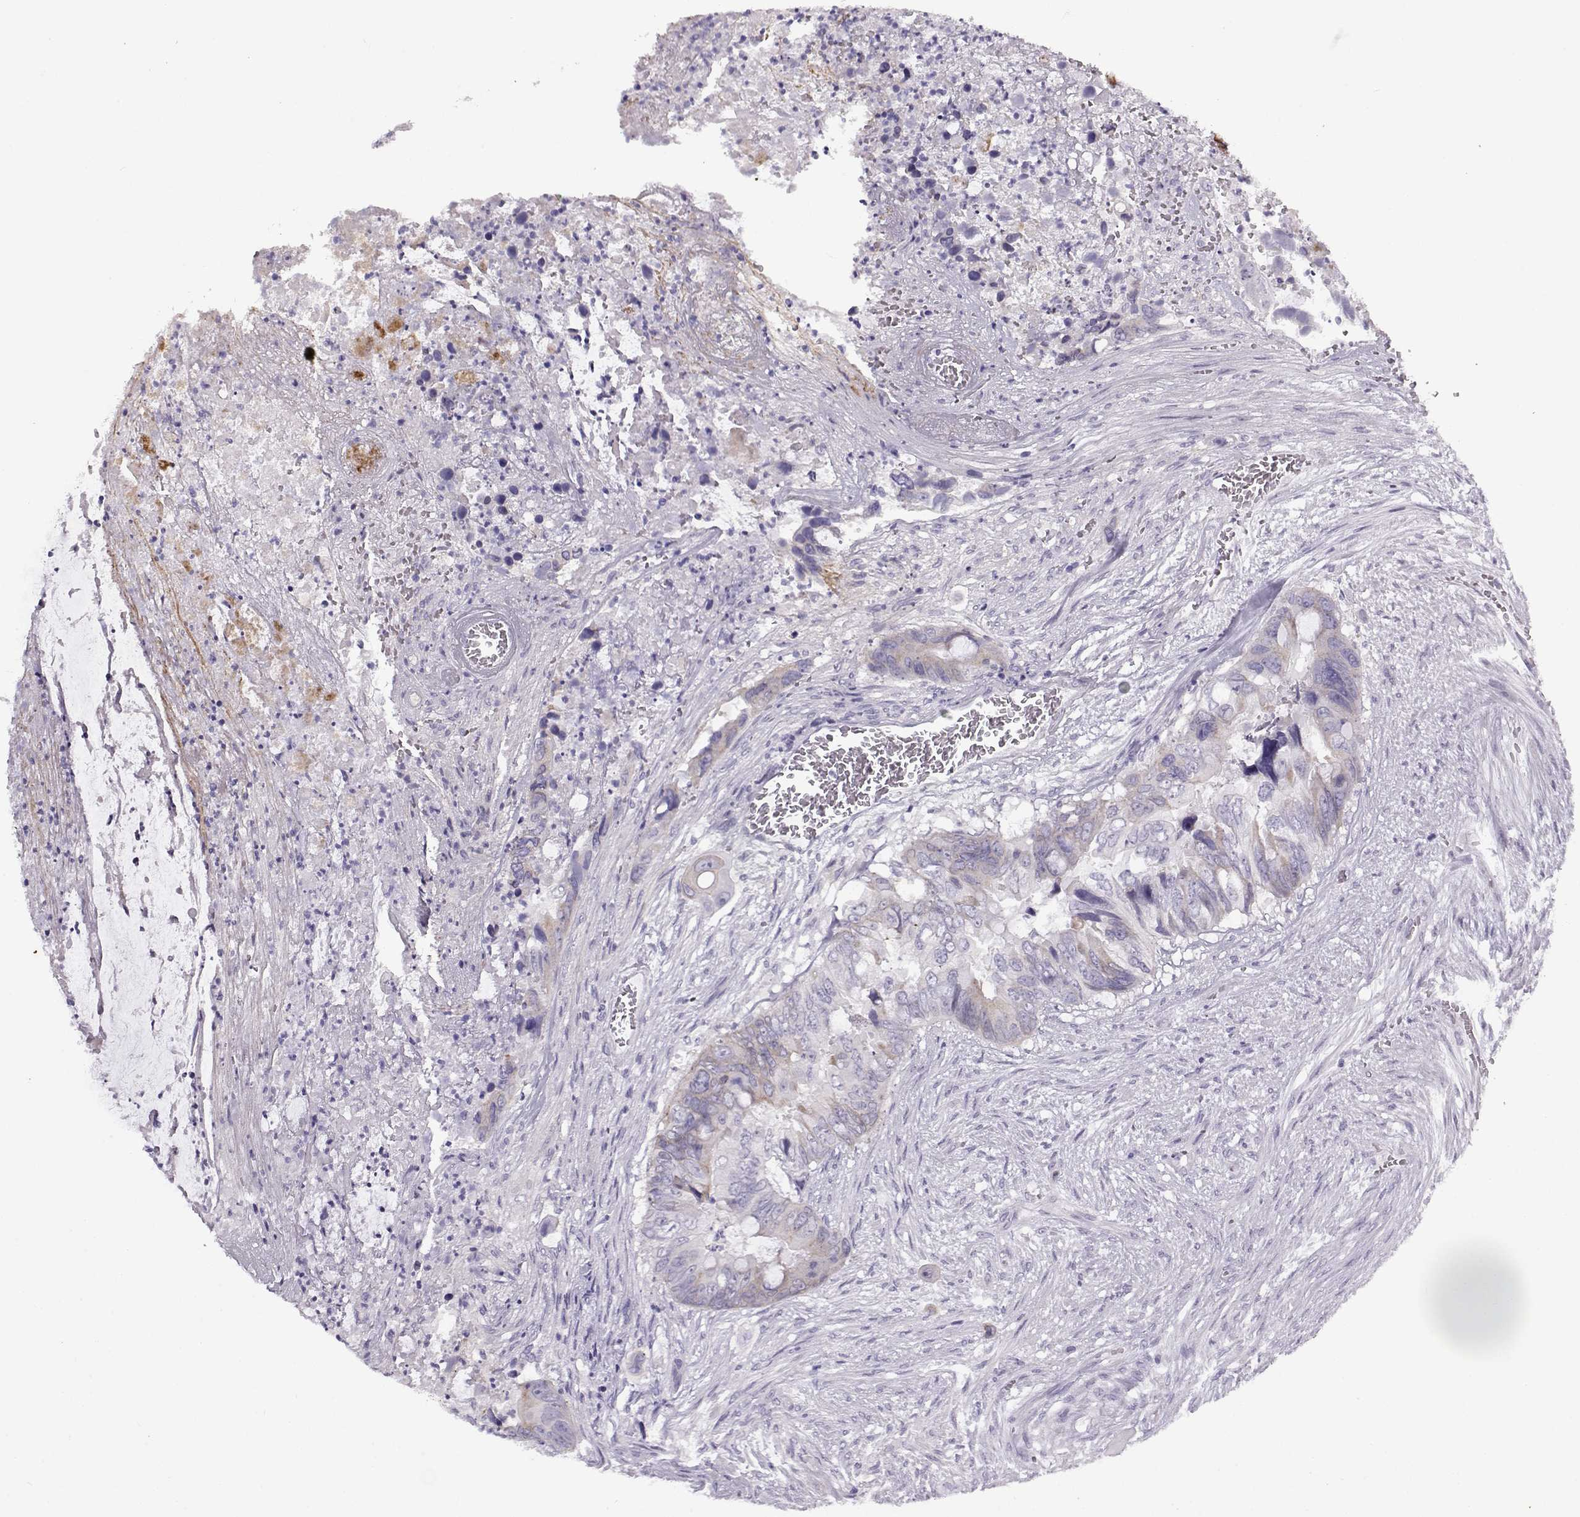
{"staining": {"intensity": "negative", "quantity": "none", "location": "none"}, "tissue": "colorectal cancer", "cell_type": "Tumor cells", "image_type": "cancer", "snomed": [{"axis": "morphology", "description": "Adenocarcinoma, NOS"}, {"axis": "topography", "description": "Rectum"}], "caption": "A histopathology image of human colorectal cancer (adenocarcinoma) is negative for staining in tumor cells.", "gene": "GTSF1L", "patient": {"sex": "male", "age": 63}}